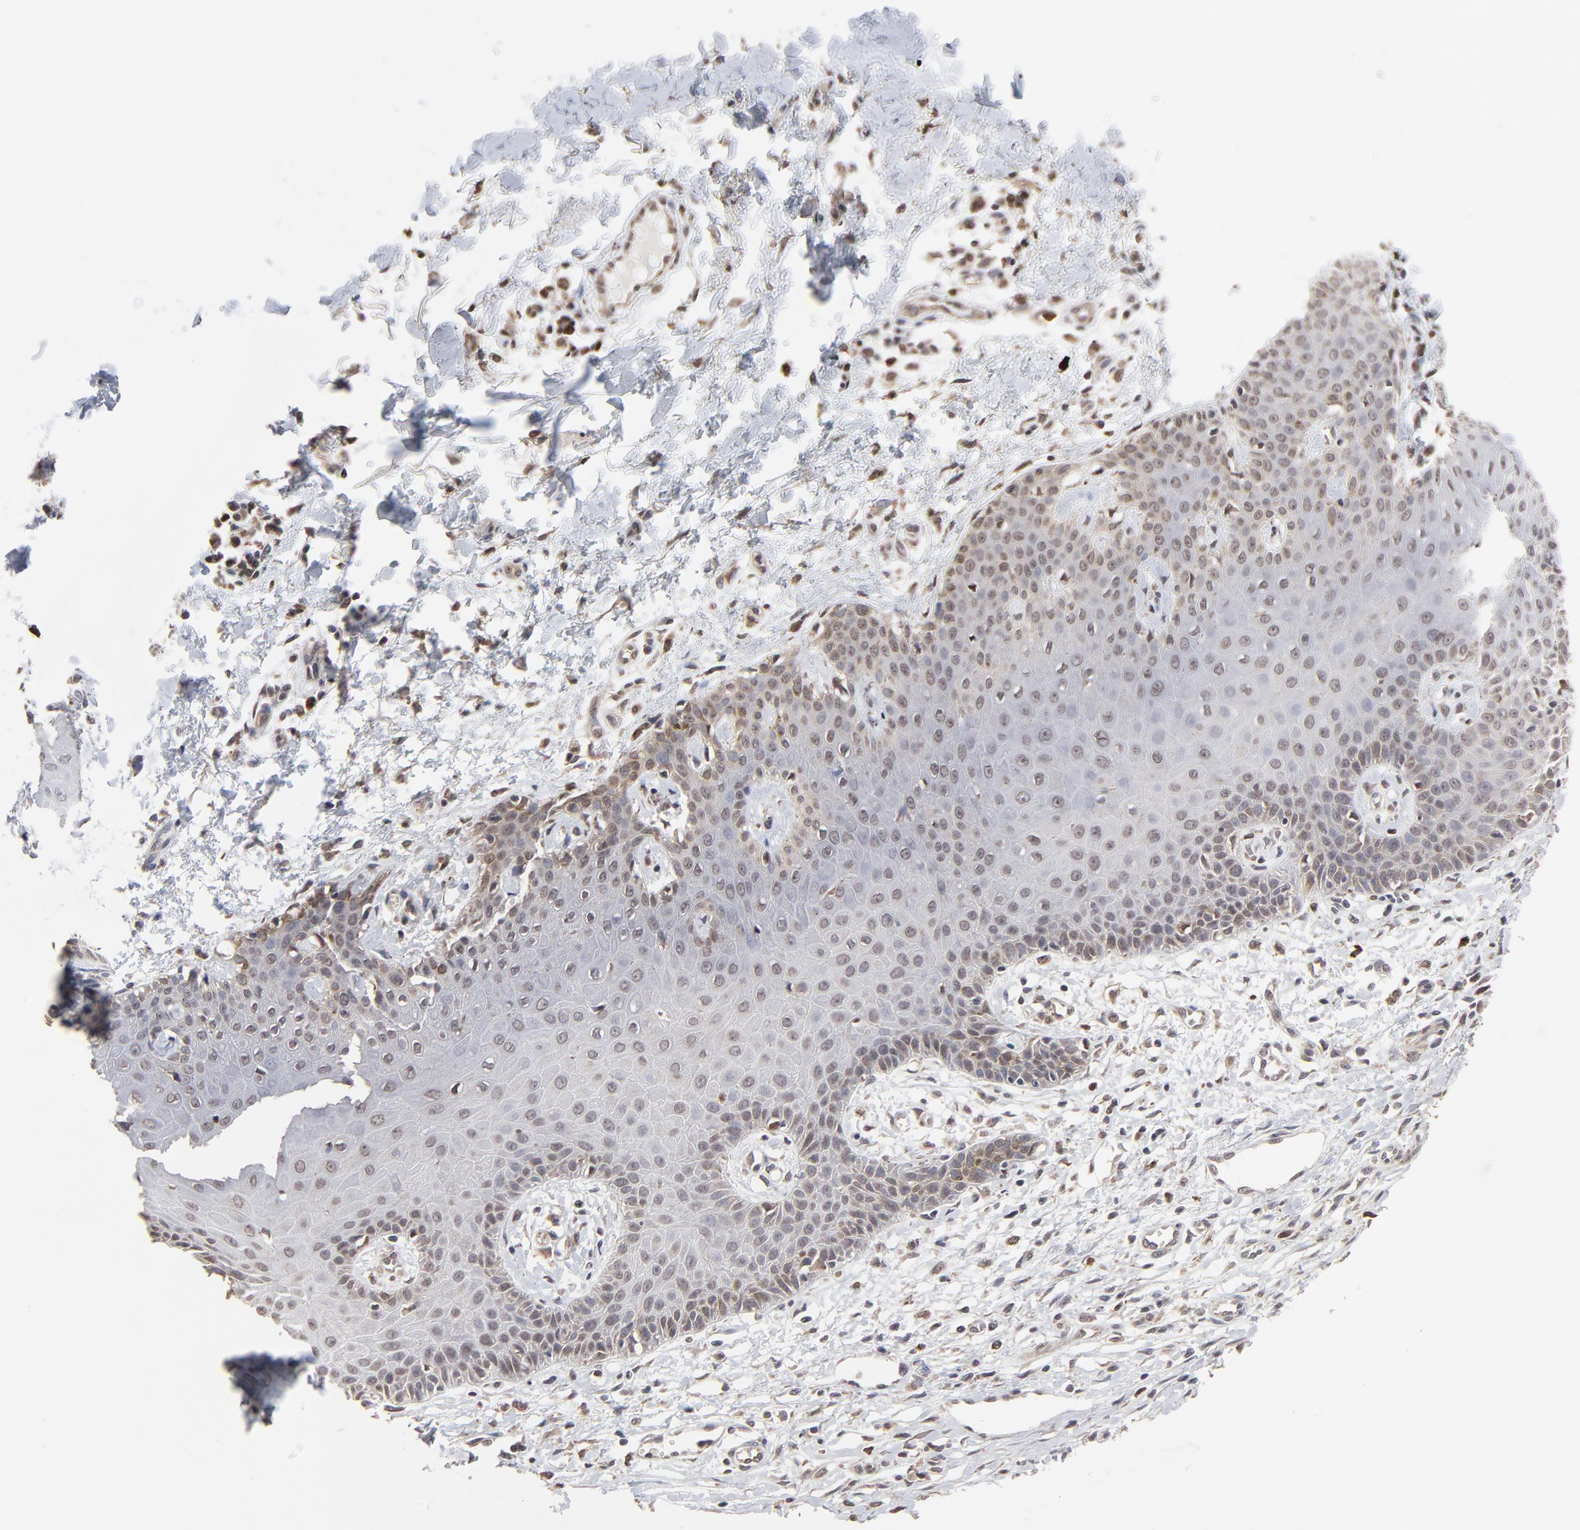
{"staining": {"intensity": "weak", "quantity": "<25%", "location": "cytoplasmic/membranous"}, "tissue": "skin cancer", "cell_type": "Tumor cells", "image_type": "cancer", "snomed": [{"axis": "morphology", "description": "Basal cell carcinoma"}, {"axis": "topography", "description": "Skin"}], "caption": "Tumor cells are negative for brown protein staining in skin cancer.", "gene": "CHM", "patient": {"sex": "male", "age": 67}}